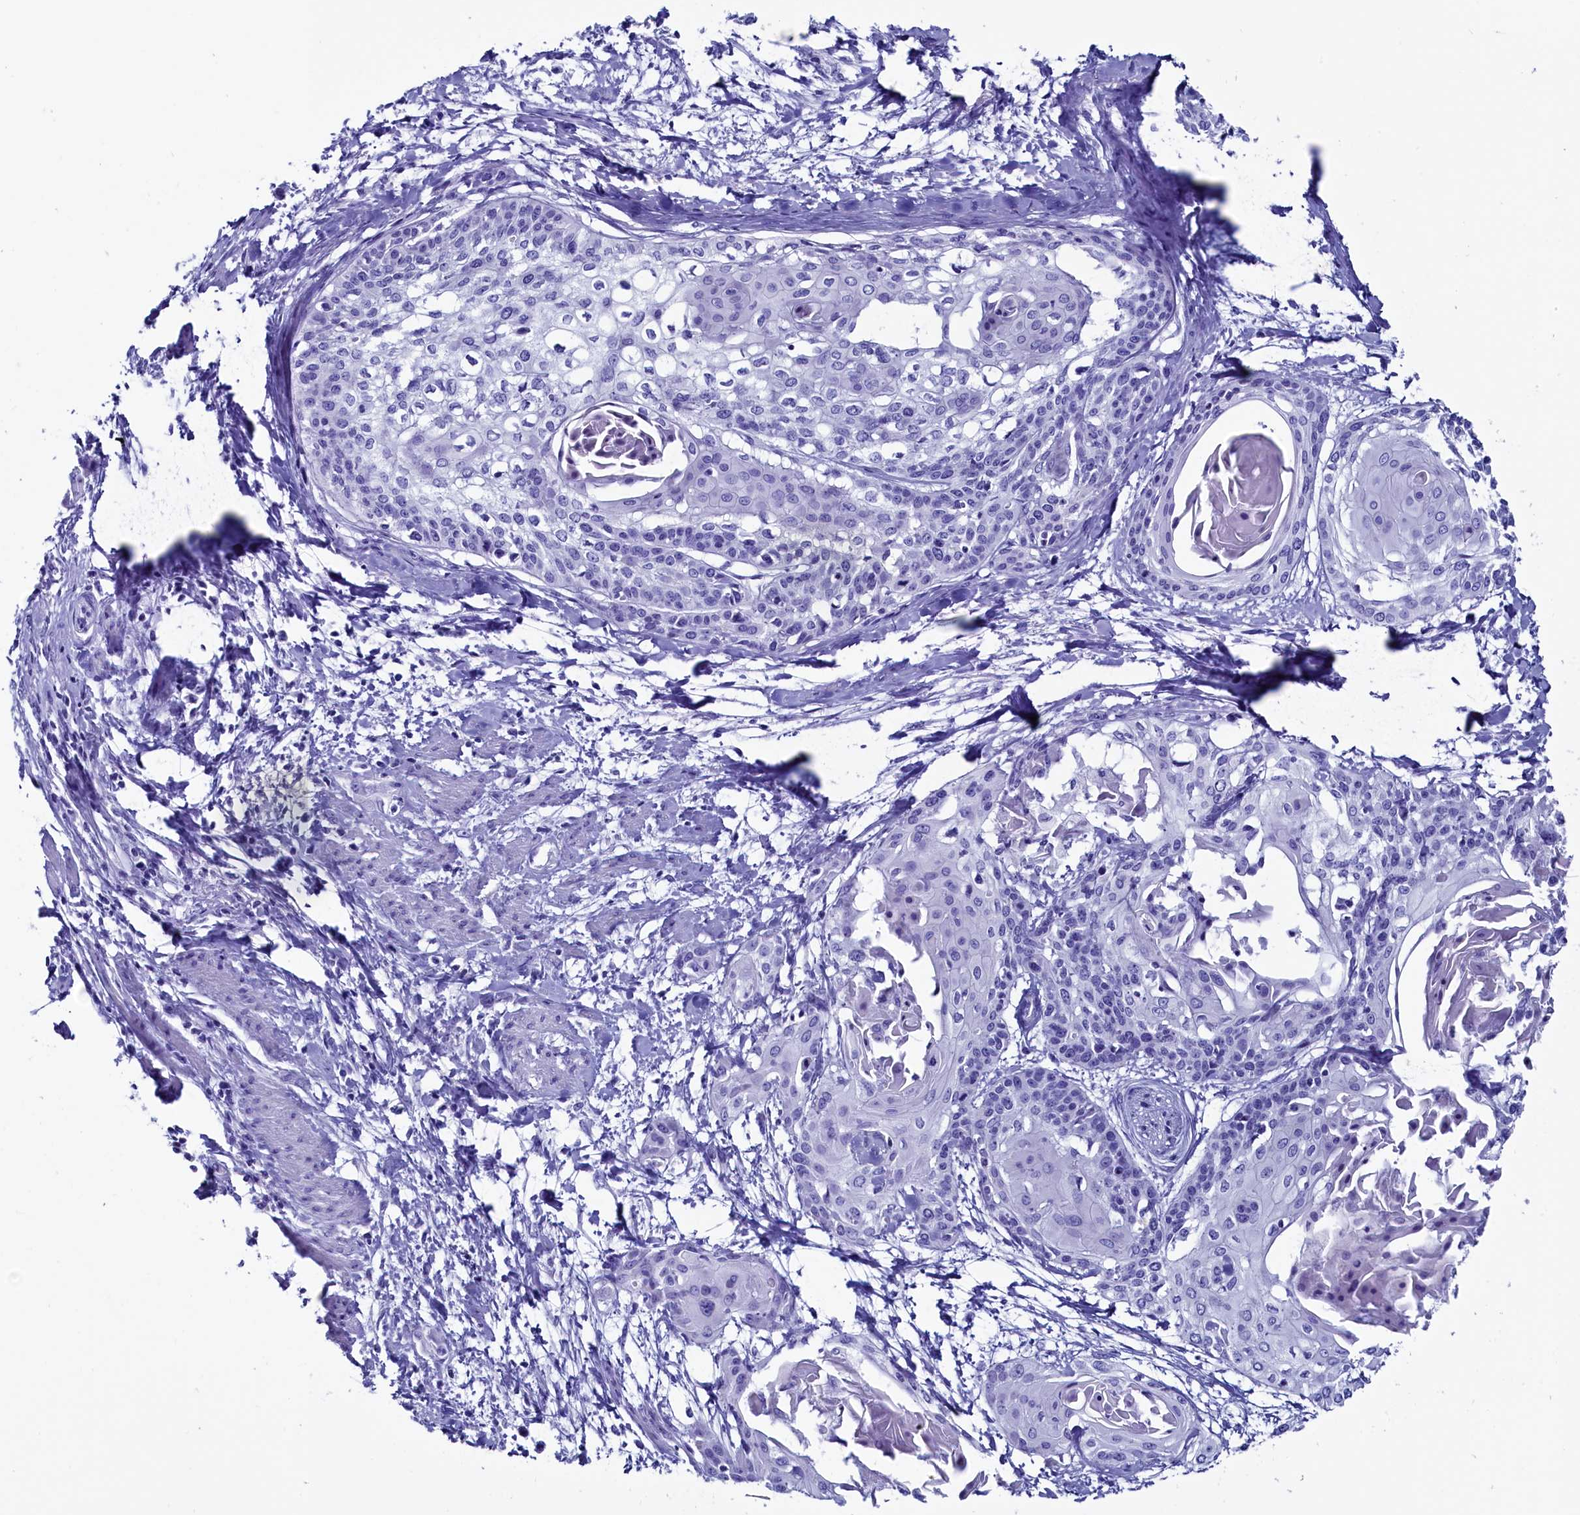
{"staining": {"intensity": "negative", "quantity": "none", "location": "none"}, "tissue": "cervical cancer", "cell_type": "Tumor cells", "image_type": "cancer", "snomed": [{"axis": "morphology", "description": "Squamous cell carcinoma, NOS"}, {"axis": "topography", "description": "Cervix"}], "caption": "An immunohistochemistry (IHC) photomicrograph of cervical squamous cell carcinoma is shown. There is no staining in tumor cells of cervical squamous cell carcinoma.", "gene": "ANKRD29", "patient": {"sex": "female", "age": 57}}